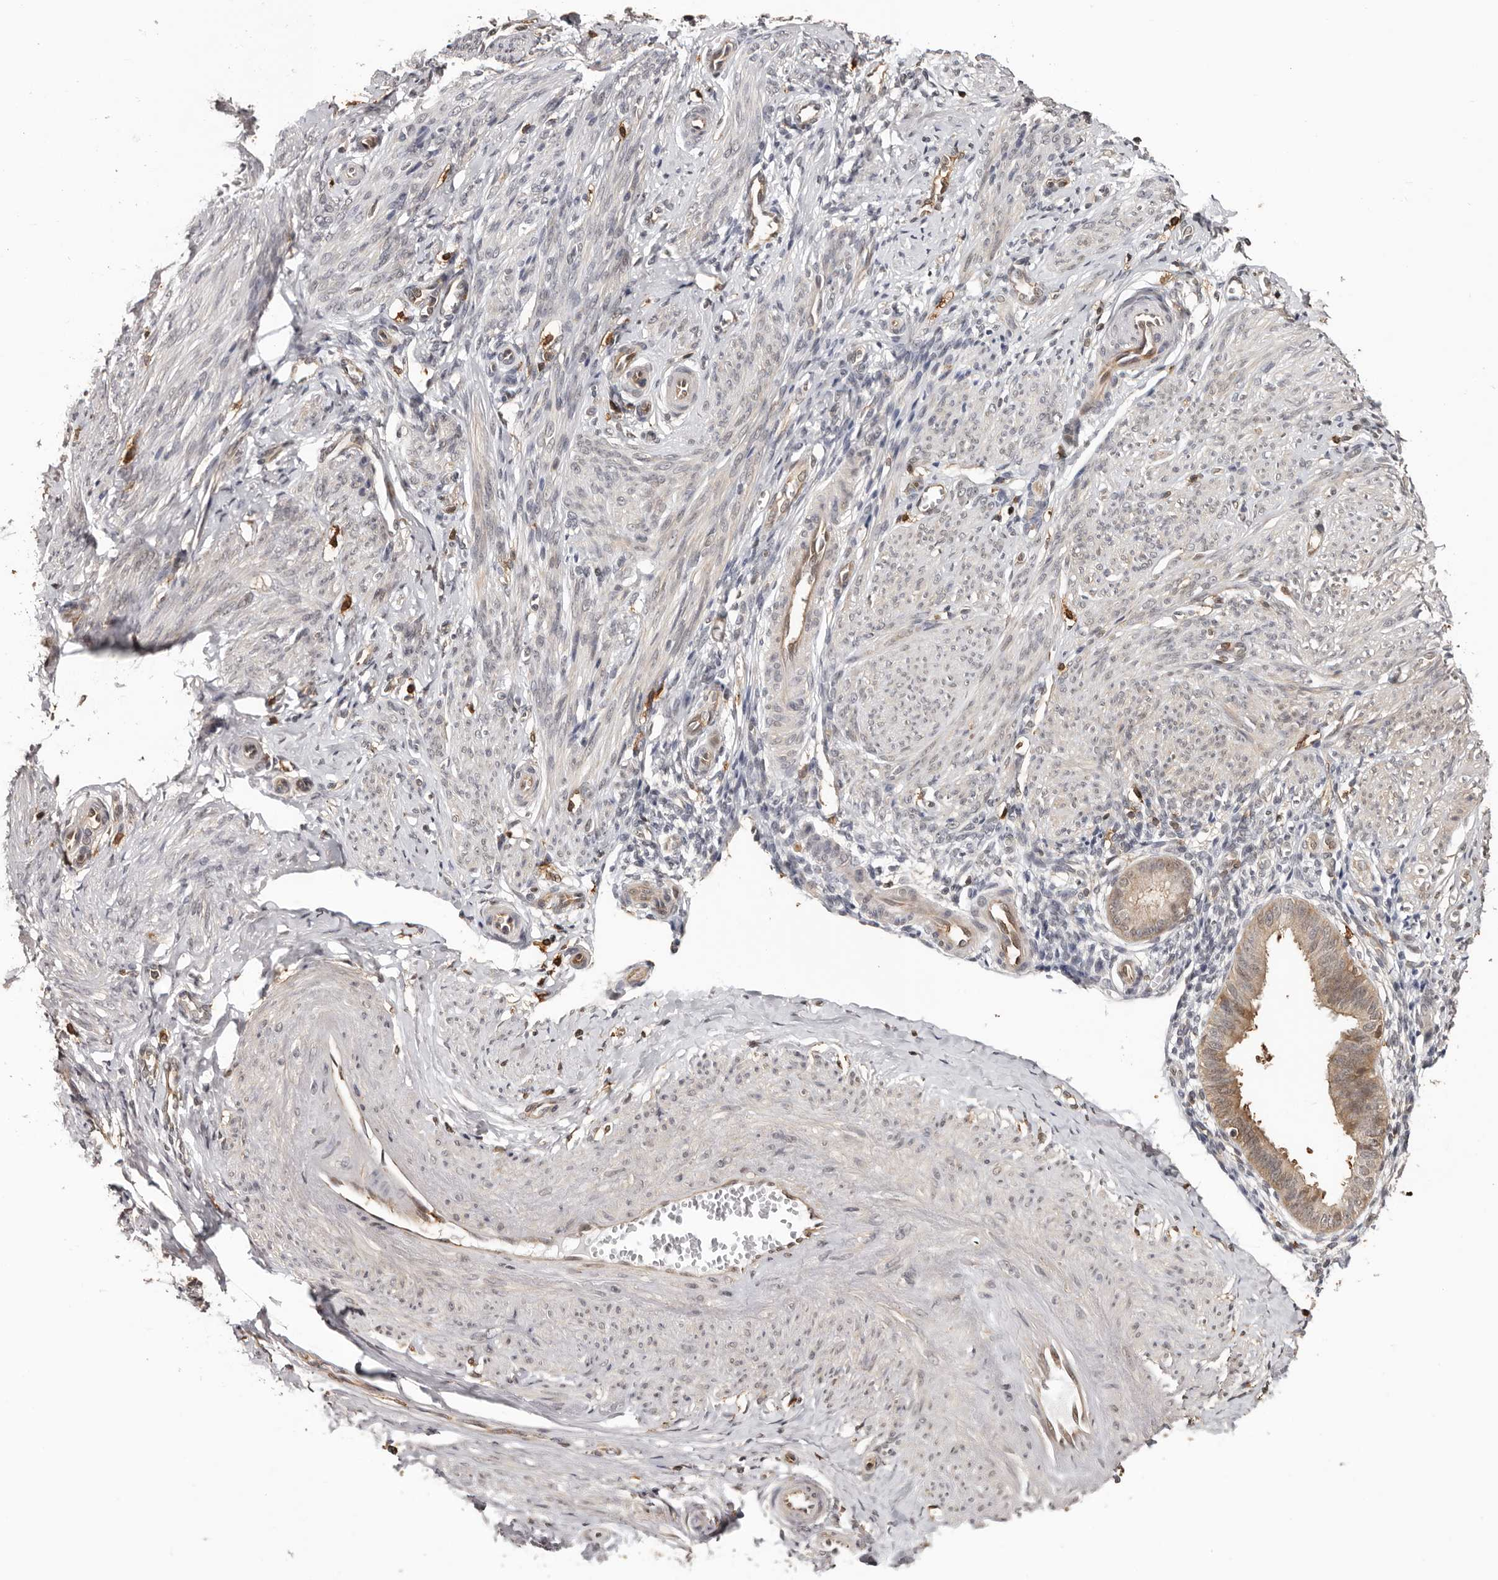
{"staining": {"intensity": "moderate", "quantity": "25%-75%", "location": "cytoplasmic/membranous,nuclear"}, "tissue": "endometrium", "cell_type": "Cells in endometrial stroma", "image_type": "normal", "snomed": [{"axis": "morphology", "description": "Normal tissue, NOS"}, {"axis": "topography", "description": "Uterus"}, {"axis": "topography", "description": "Endometrium"}], "caption": "Human endometrium stained with a brown dye demonstrates moderate cytoplasmic/membranous,nuclear positive positivity in about 25%-75% of cells in endometrial stroma.", "gene": "PRR12", "patient": {"sex": "female", "age": 48}}